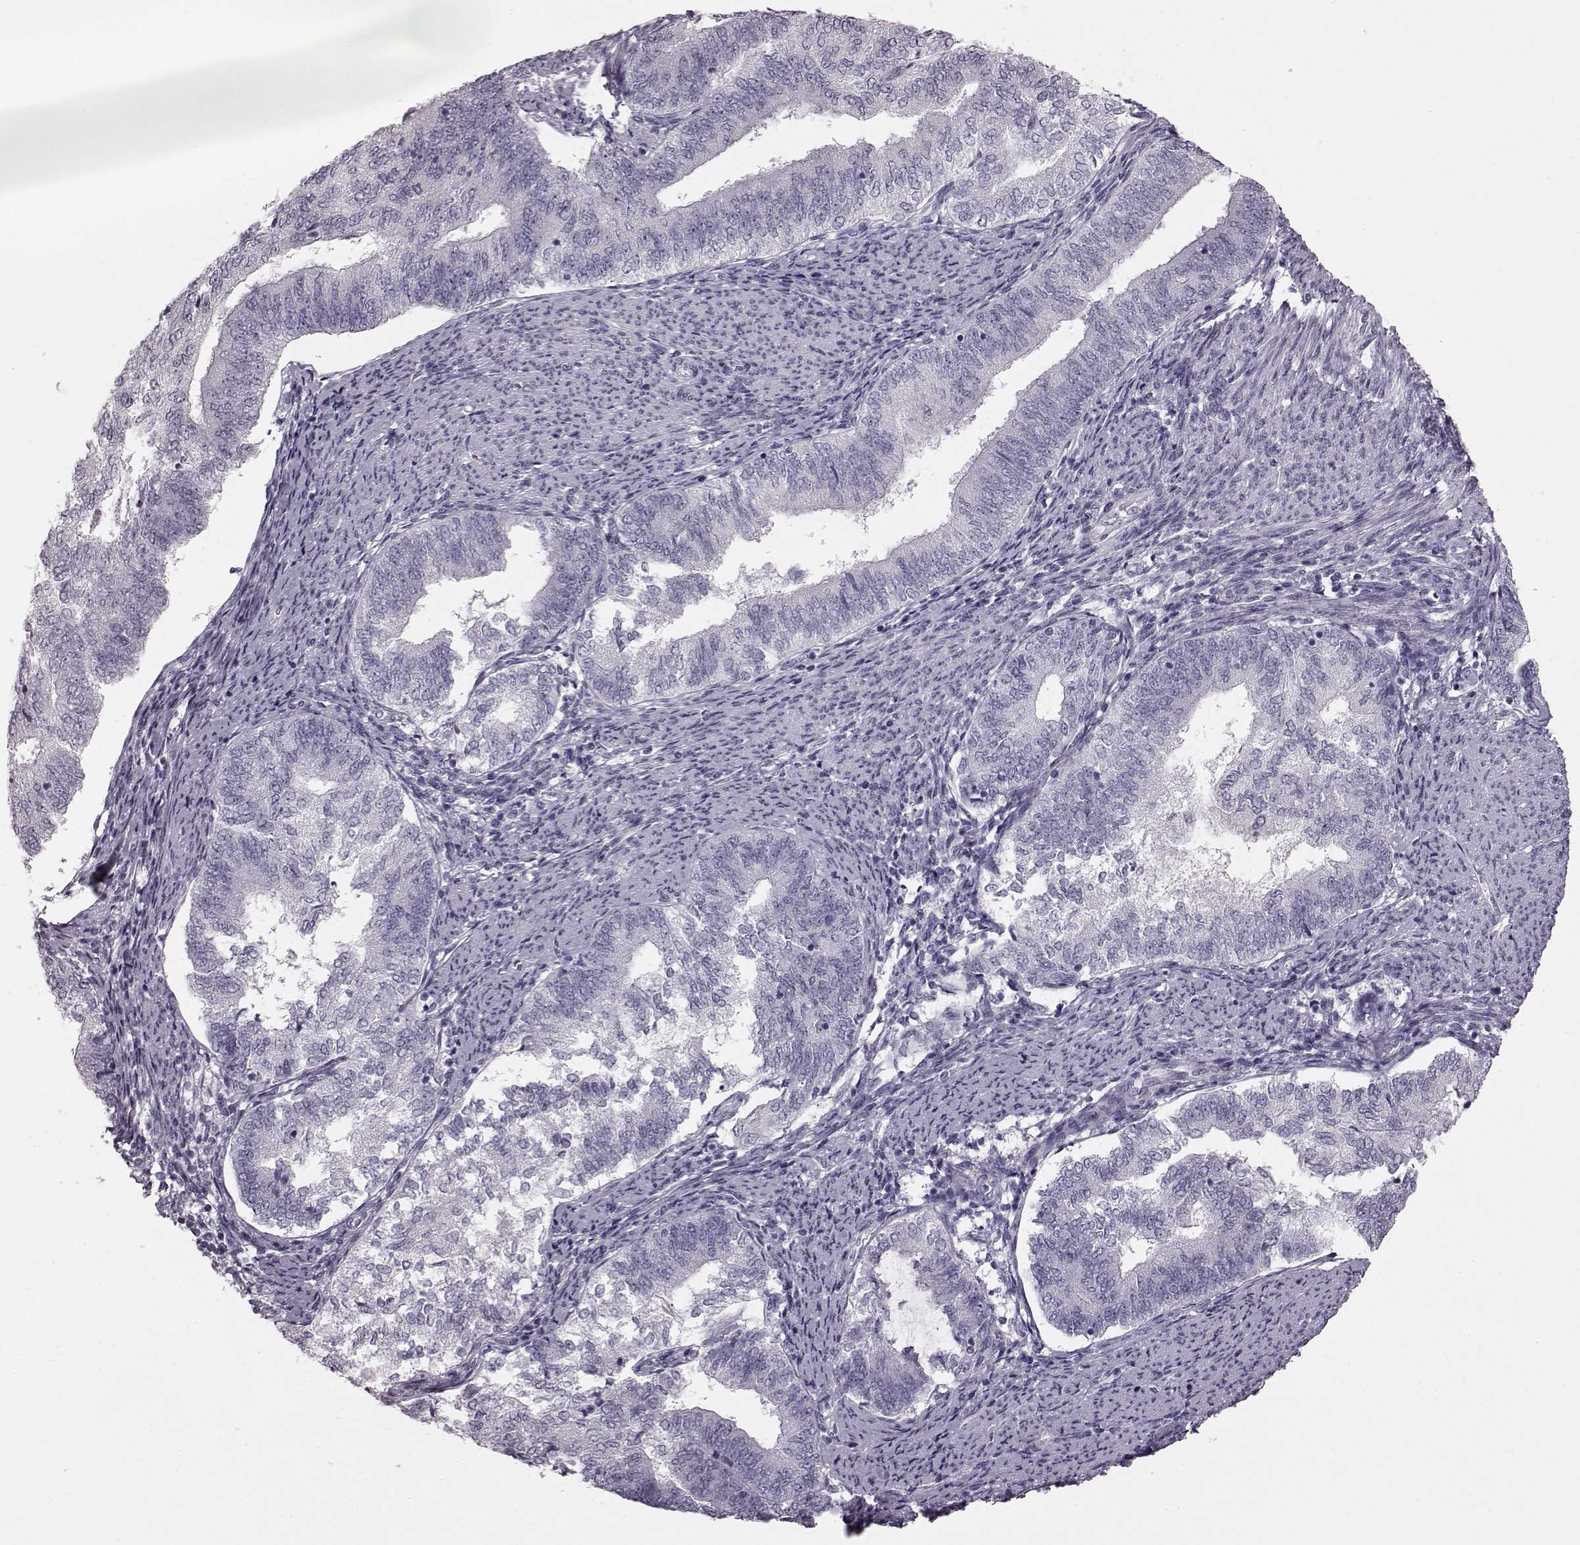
{"staining": {"intensity": "negative", "quantity": "none", "location": "none"}, "tissue": "endometrial cancer", "cell_type": "Tumor cells", "image_type": "cancer", "snomed": [{"axis": "morphology", "description": "Adenocarcinoma, NOS"}, {"axis": "topography", "description": "Endometrium"}], "caption": "The micrograph exhibits no staining of tumor cells in endometrial adenocarcinoma.", "gene": "TCHHL1", "patient": {"sex": "female", "age": 65}}